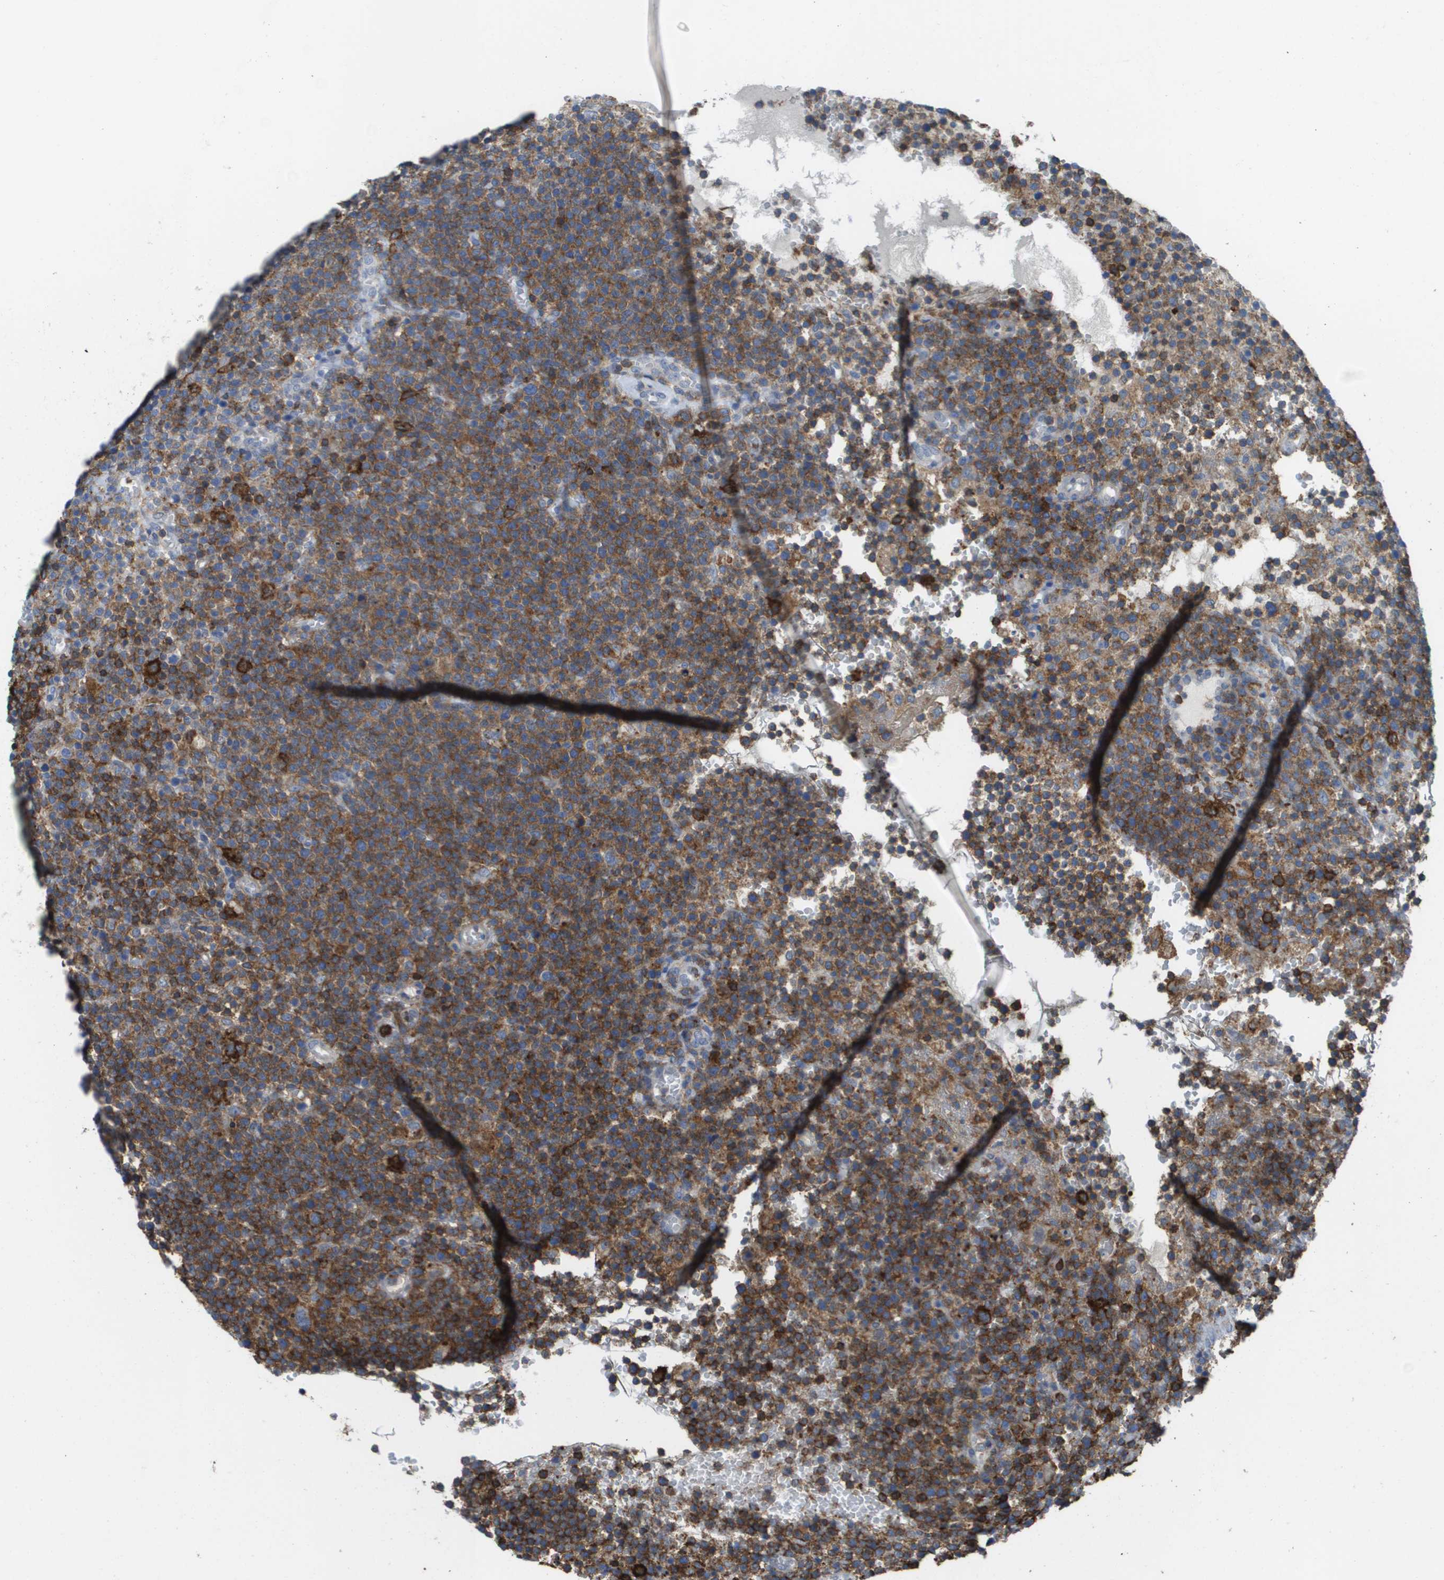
{"staining": {"intensity": "moderate", "quantity": ">75%", "location": "cytoplasmic/membranous"}, "tissue": "lymphoma", "cell_type": "Tumor cells", "image_type": "cancer", "snomed": [{"axis": "morphology", "description": "Malignant lymphoma, non-Hodgkin's type, High grade"}, {"axis": "topography", "description": "Lymph node"}], "caption": "Immunohistochemical staining of lymphoma exhibits medium levels of moderate cytoplasmic/membranous protein expression in about >75% of tumor cells. The protein is shown in brown color, while the nuclei are stained blue.", "gene": "PASK", "patient": {"sex": "male", "age": 61}}